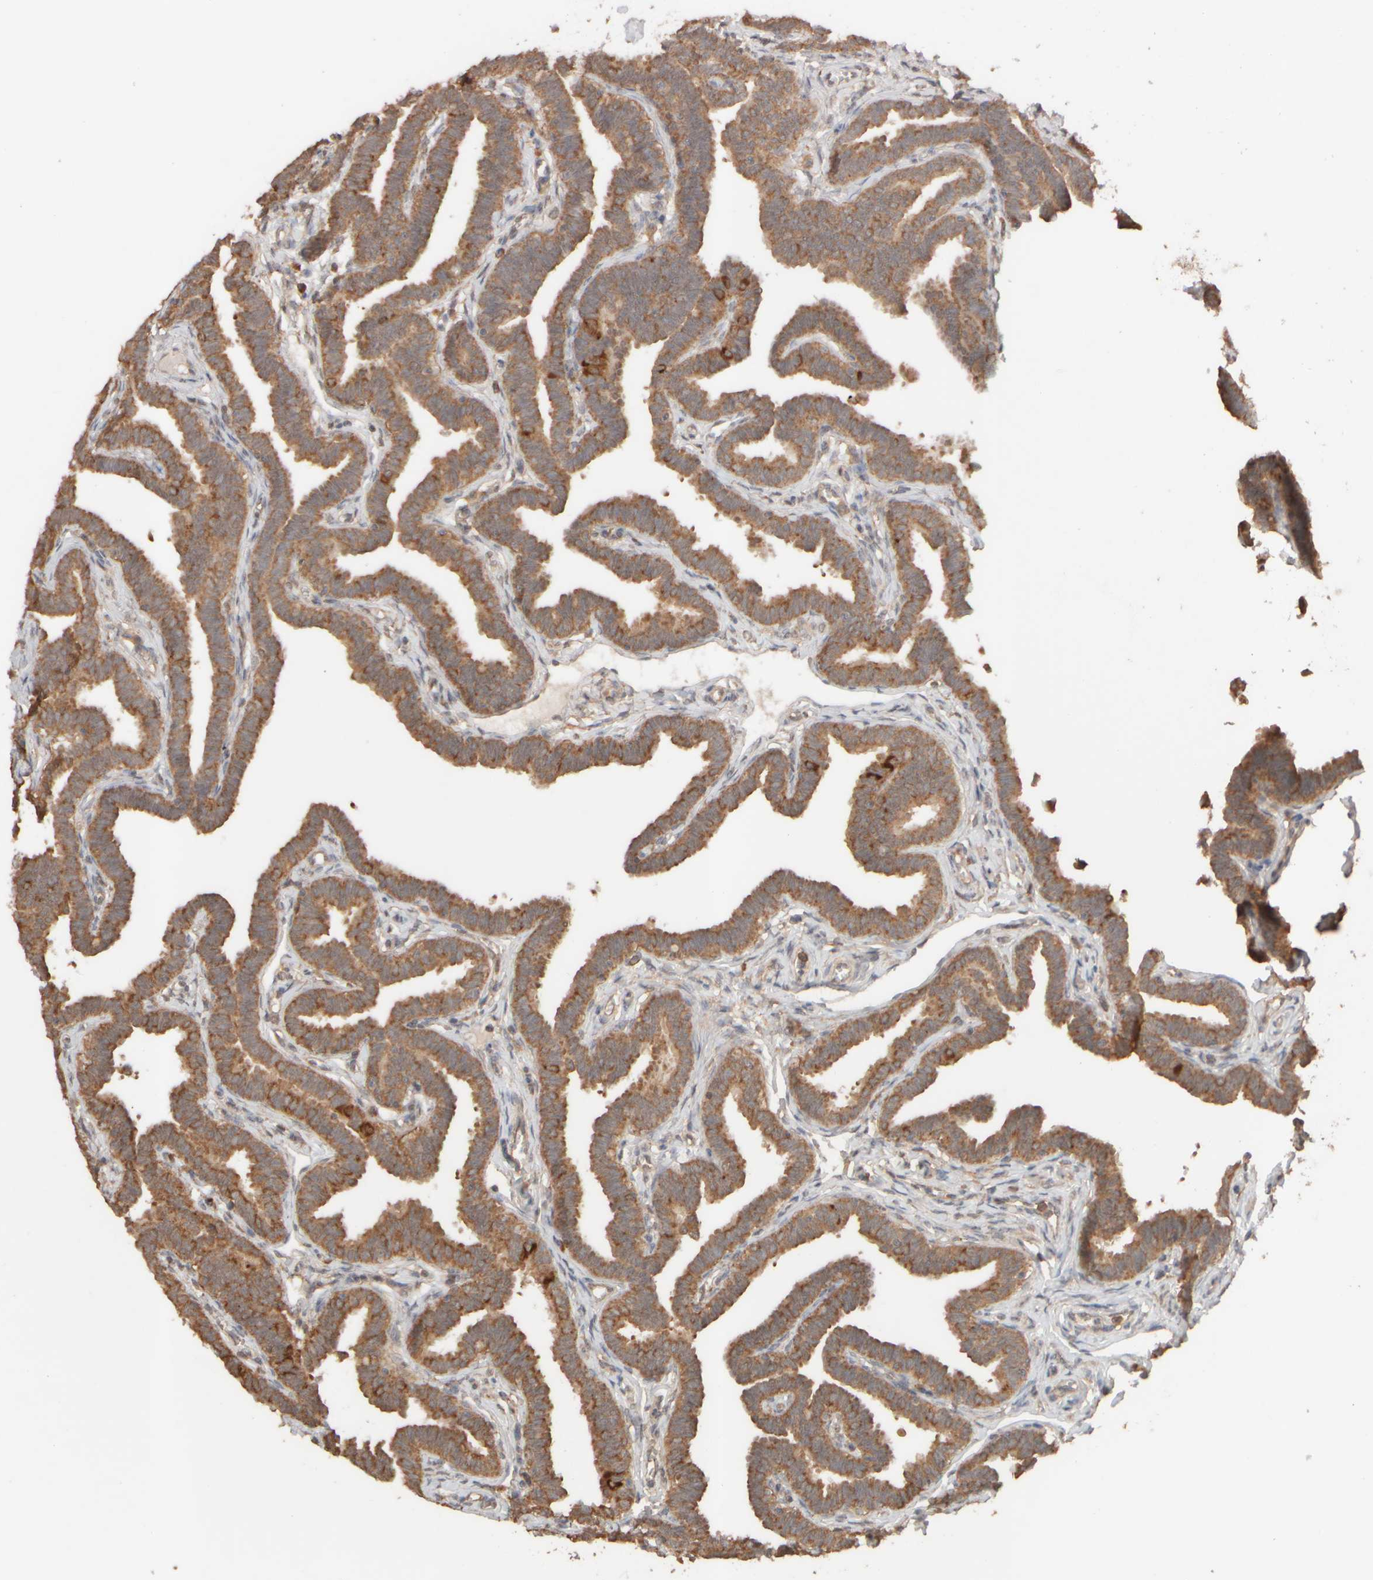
{"staining": {"intensity": "strong", "quantity": "25%-75%", "location": "cytoplasmic/membranous"}, "tissue": "fallopian tube", "cell_type": "Glandular cells", "image_type": "normal", "snomed": [{"axis": "morphology", "description": "Normal tissue, NOS"}, {"axis": "topography", "description": "Fallopian tube"}, {"axis": "topography", "description": "Ovary"}], "caption": "IHC of normal fallopian tube demonstrates high levels of strong cytoplasmic/membranous expression in about 25%-75% of glandular cells.", "gene": "EIF2B3", "patient": {"sex": "female", "age": 23}}